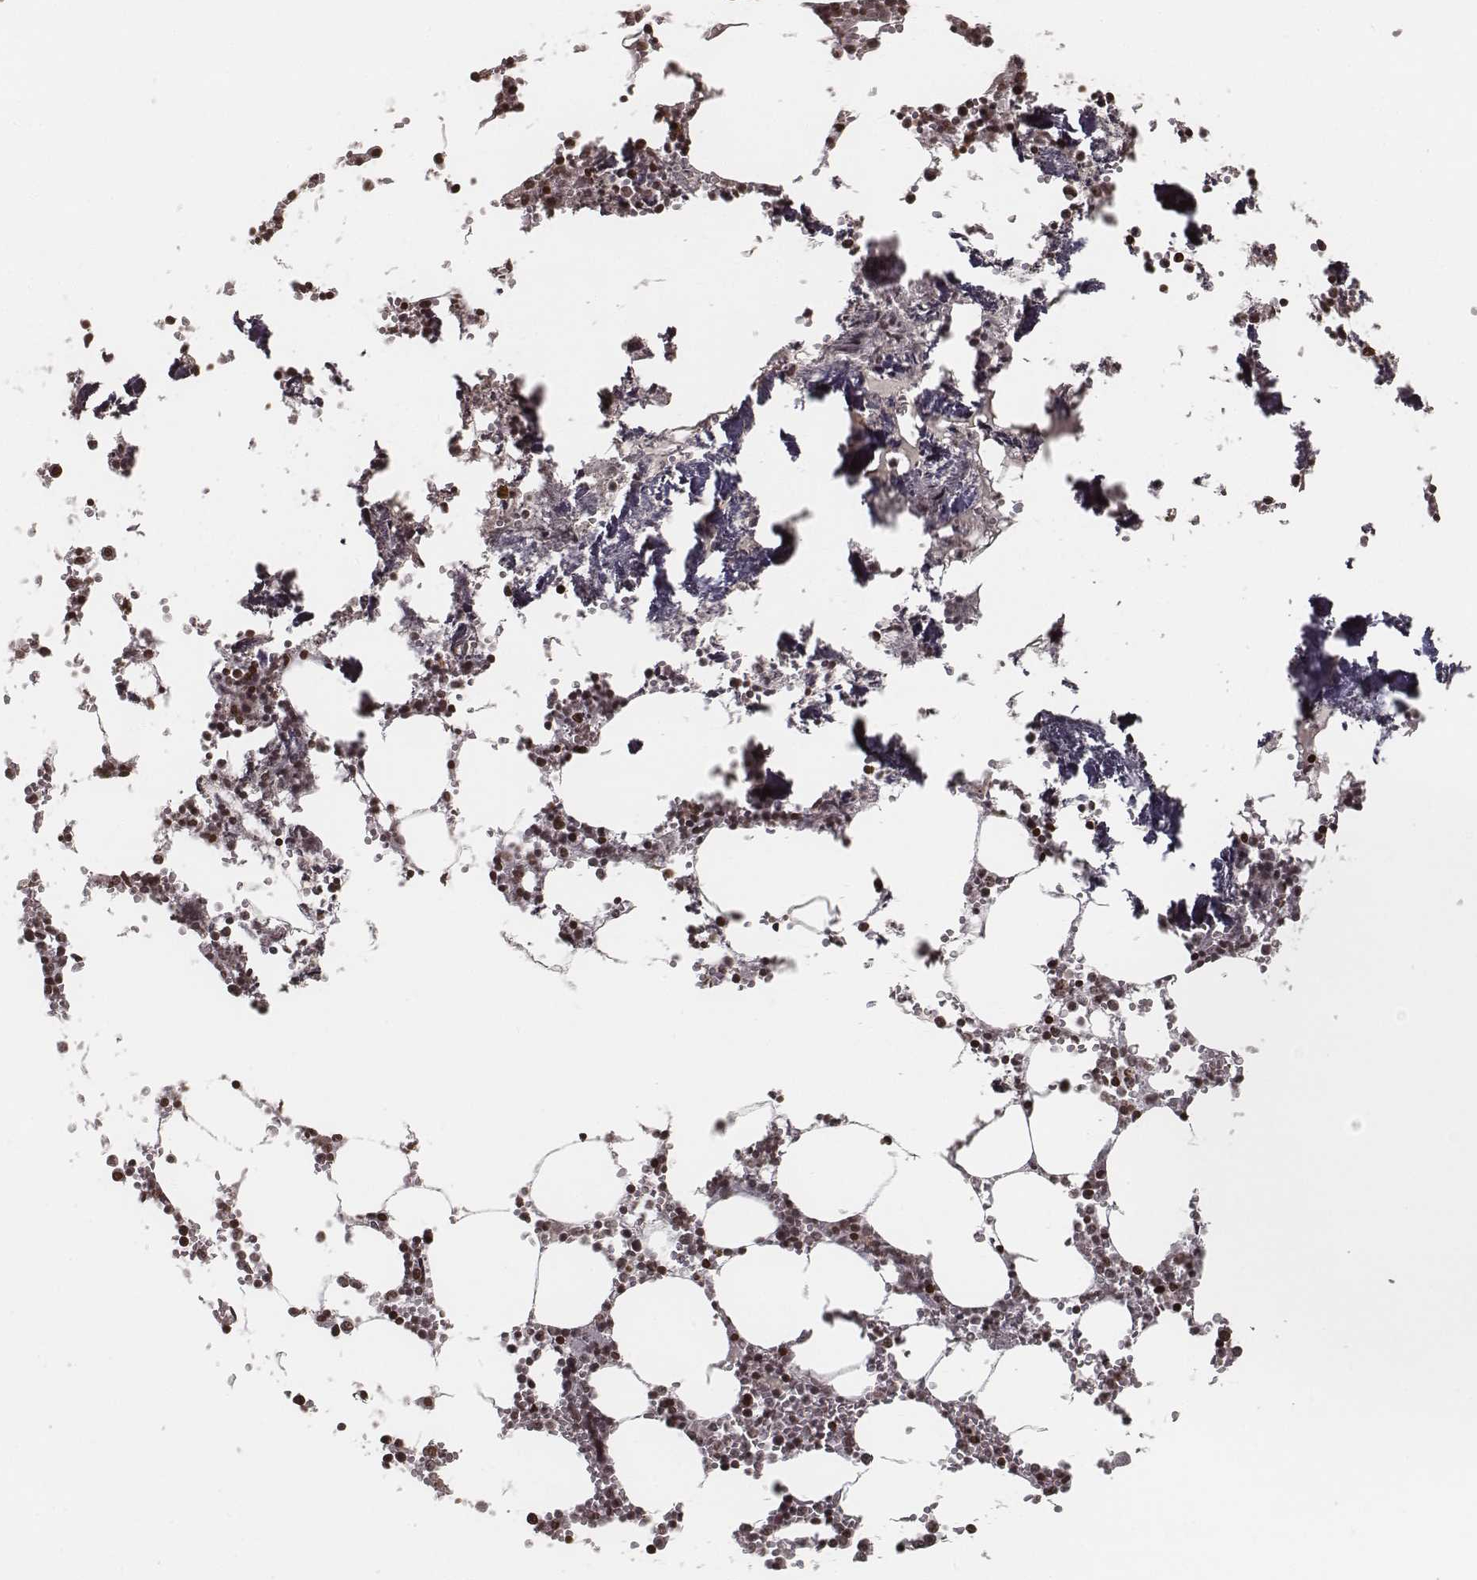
{"staining": {"intensity": "moderate", "quantity": "<25%", "location": "nuclear"}, "tissue": "bone marrow", "cell_type": "Hematopoietic cells", "image_type": "normal", "snomed": [{"axis": "morphology", "description": "Normal tissue, NOS"}, {"axis": "topography", "description": "Bone marrow"}], "caption": "Immunohistochemical staining of benign human bone marrow shows low levels of moderate nuclear positivity in approximately <25% of hematopoietic cells.", "gene": "HMGA2", "patient": {"sex": "male", "age": 54}}